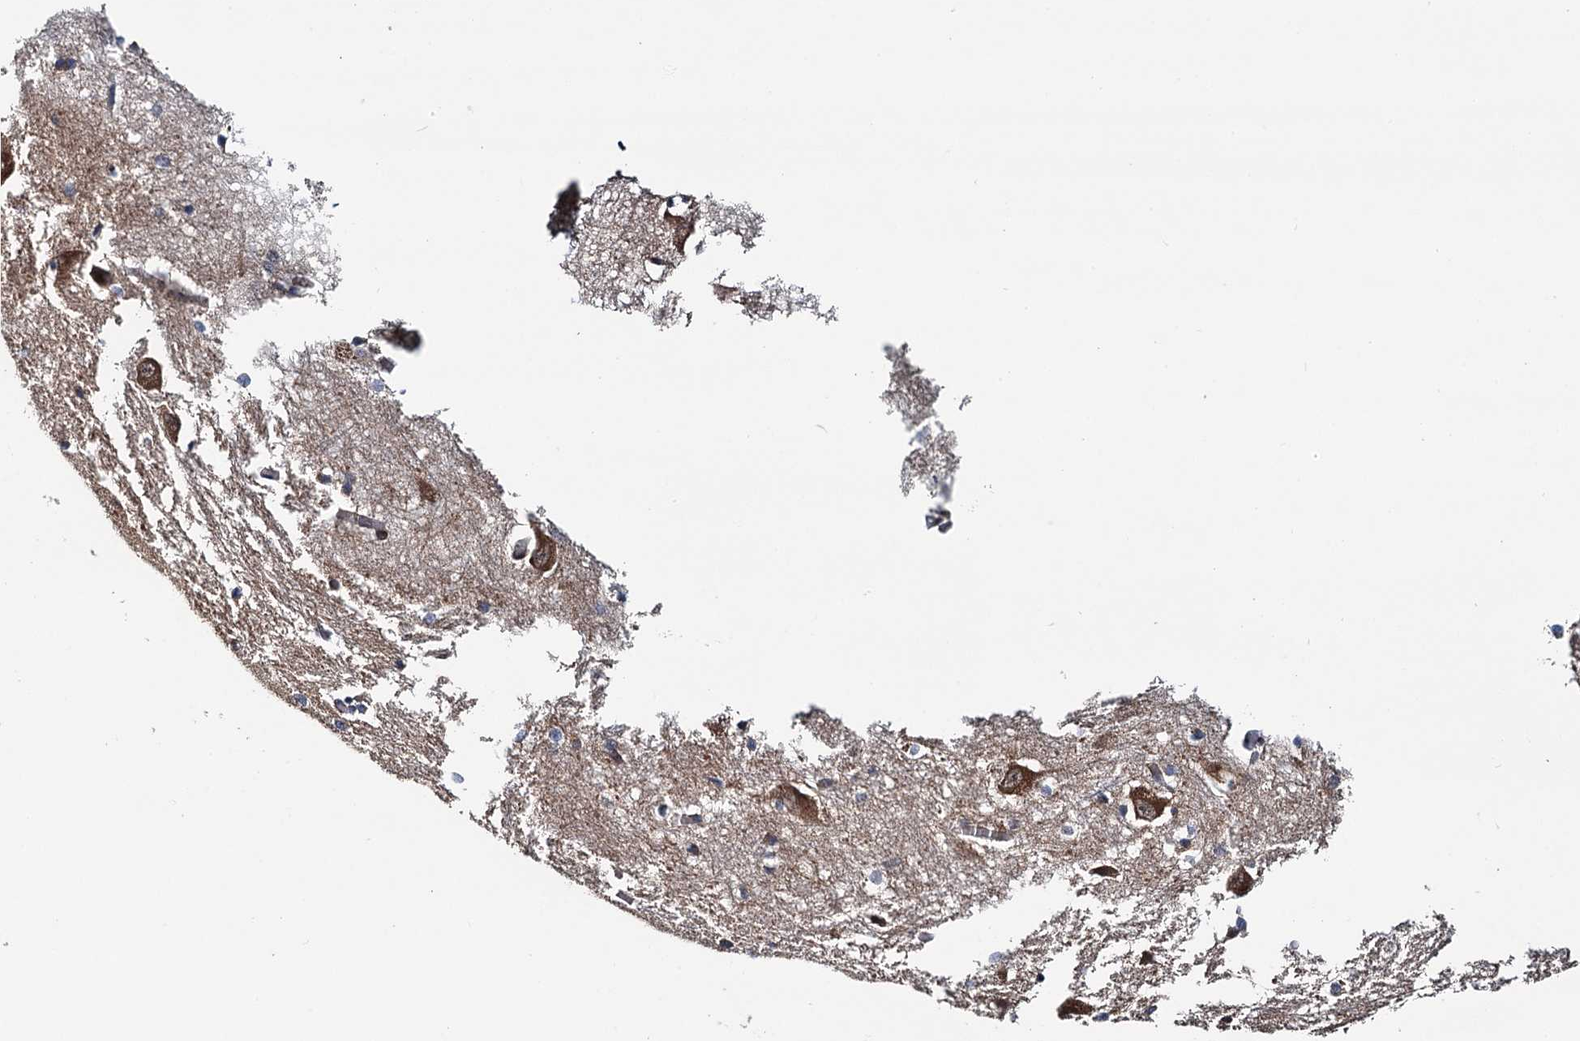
{"staining": {"intensity": "weak", "quantity": "<25%", "location": "cytoplasmic/membranous"}, "tissue": "caudate", "cell_type": "Glial cells", "image_type": "normal", "snomed": [{"axis": "morphology", "description": "Normal tissue, NOS"}, {"axis": "topography", "description": "Lateral ventricle wall"}], "caption": "An immunohistochemistry image of benign caudate is shown. There is no staining in glial cells of caudate.", "gene": "AAGAB", "patient": {"sex": "male", "age": 37}}